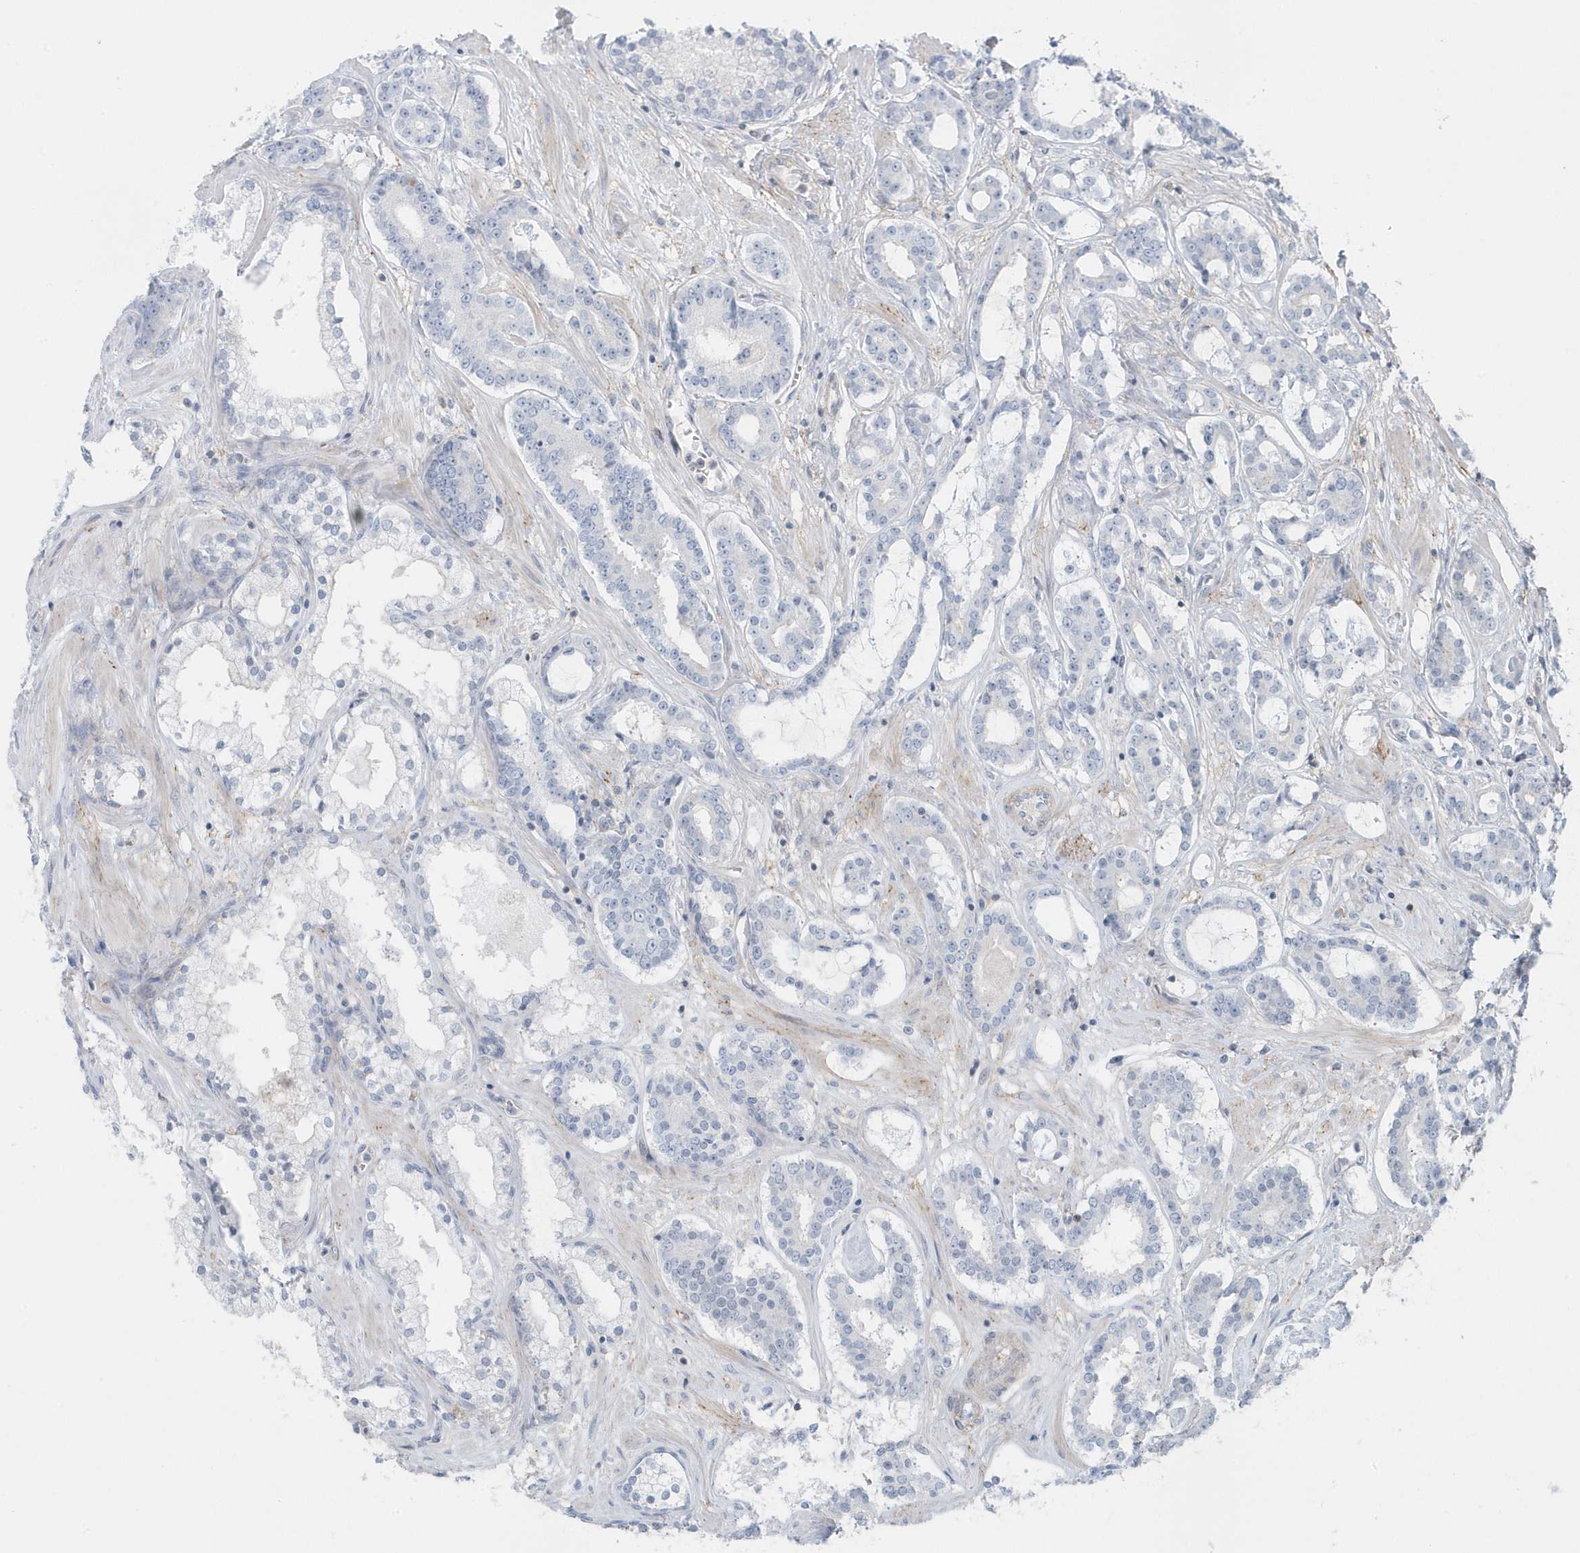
{"staining": {"intensity": "negative", "quantity": "none", "location": "none"}, "tissue": "prostate cancer", "cell_type": "Tumor cells", "image_type": "cancer", "snomed": [{"axis": "morphology", "description": "Adenocarcinoma, High grade"}, {"axis": "topography", "description": "Prostate"}], "caption": "The micrograph reveals no staining of tumor cells in prostate adenocarcinoma (high-grade).", "gene": "CACNB2", "patient": {"sex": "male", "age": 58}}